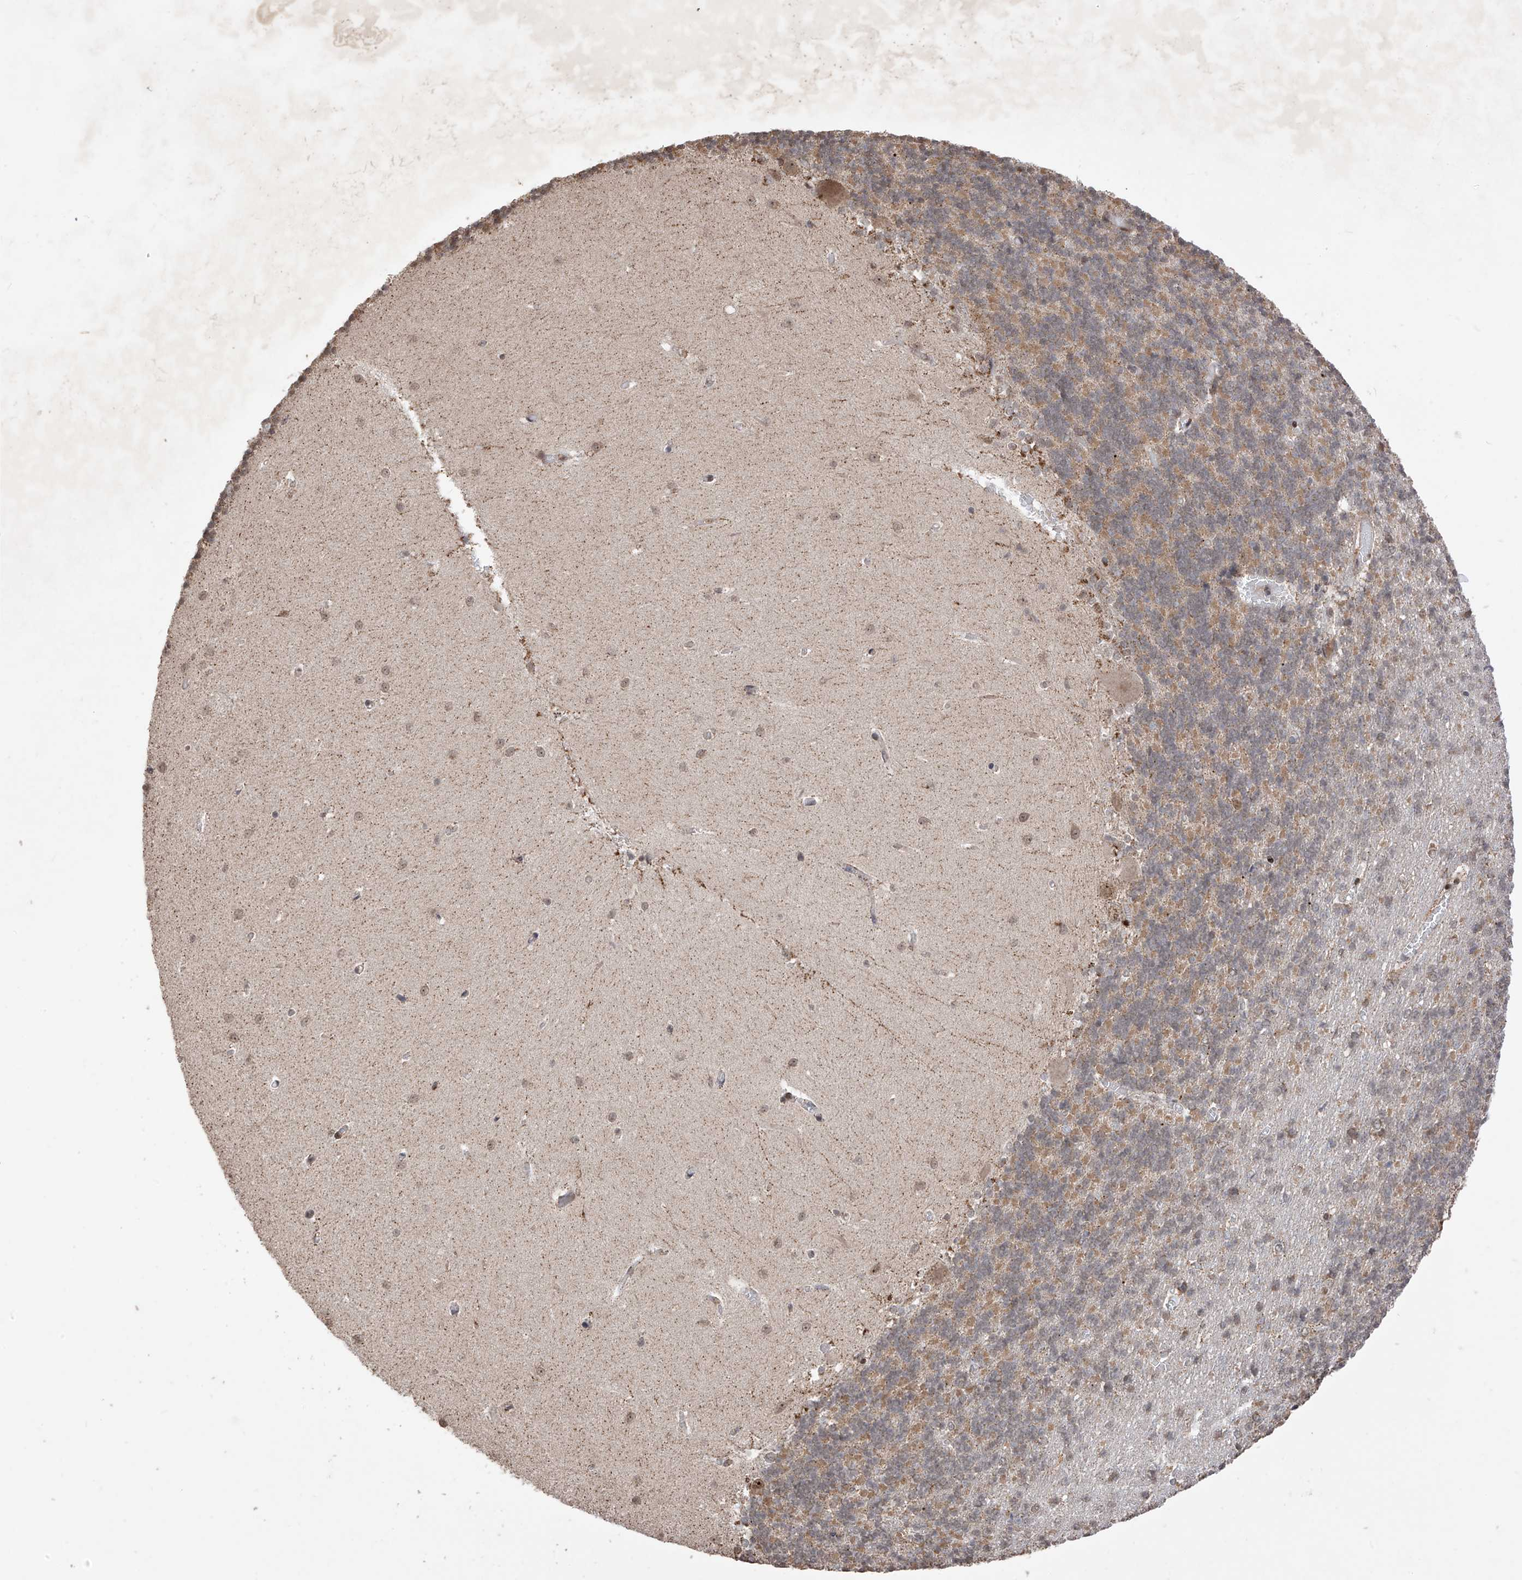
{"staining": {"intensity": "moderate", "quantity": "25%-75%", "location": "cytoplasmic/membranous"}, "tissue": "cerebellum", "cell_type": "Cells in granular layer", "image_type": "normal", "snomed": [{"axis": "morphology", "description": "Normal tissue, NOS"}, {"axis": "topography", "description": "Cerebellum"}], "caption": "This is an image of IHC staining of unremarkable cerebellum, which shows moderate expression in the cytoplasmic/membranous of cells in granular layer.", "gene": "LATS1", "patient": {"sex": "male", "age": 37}}